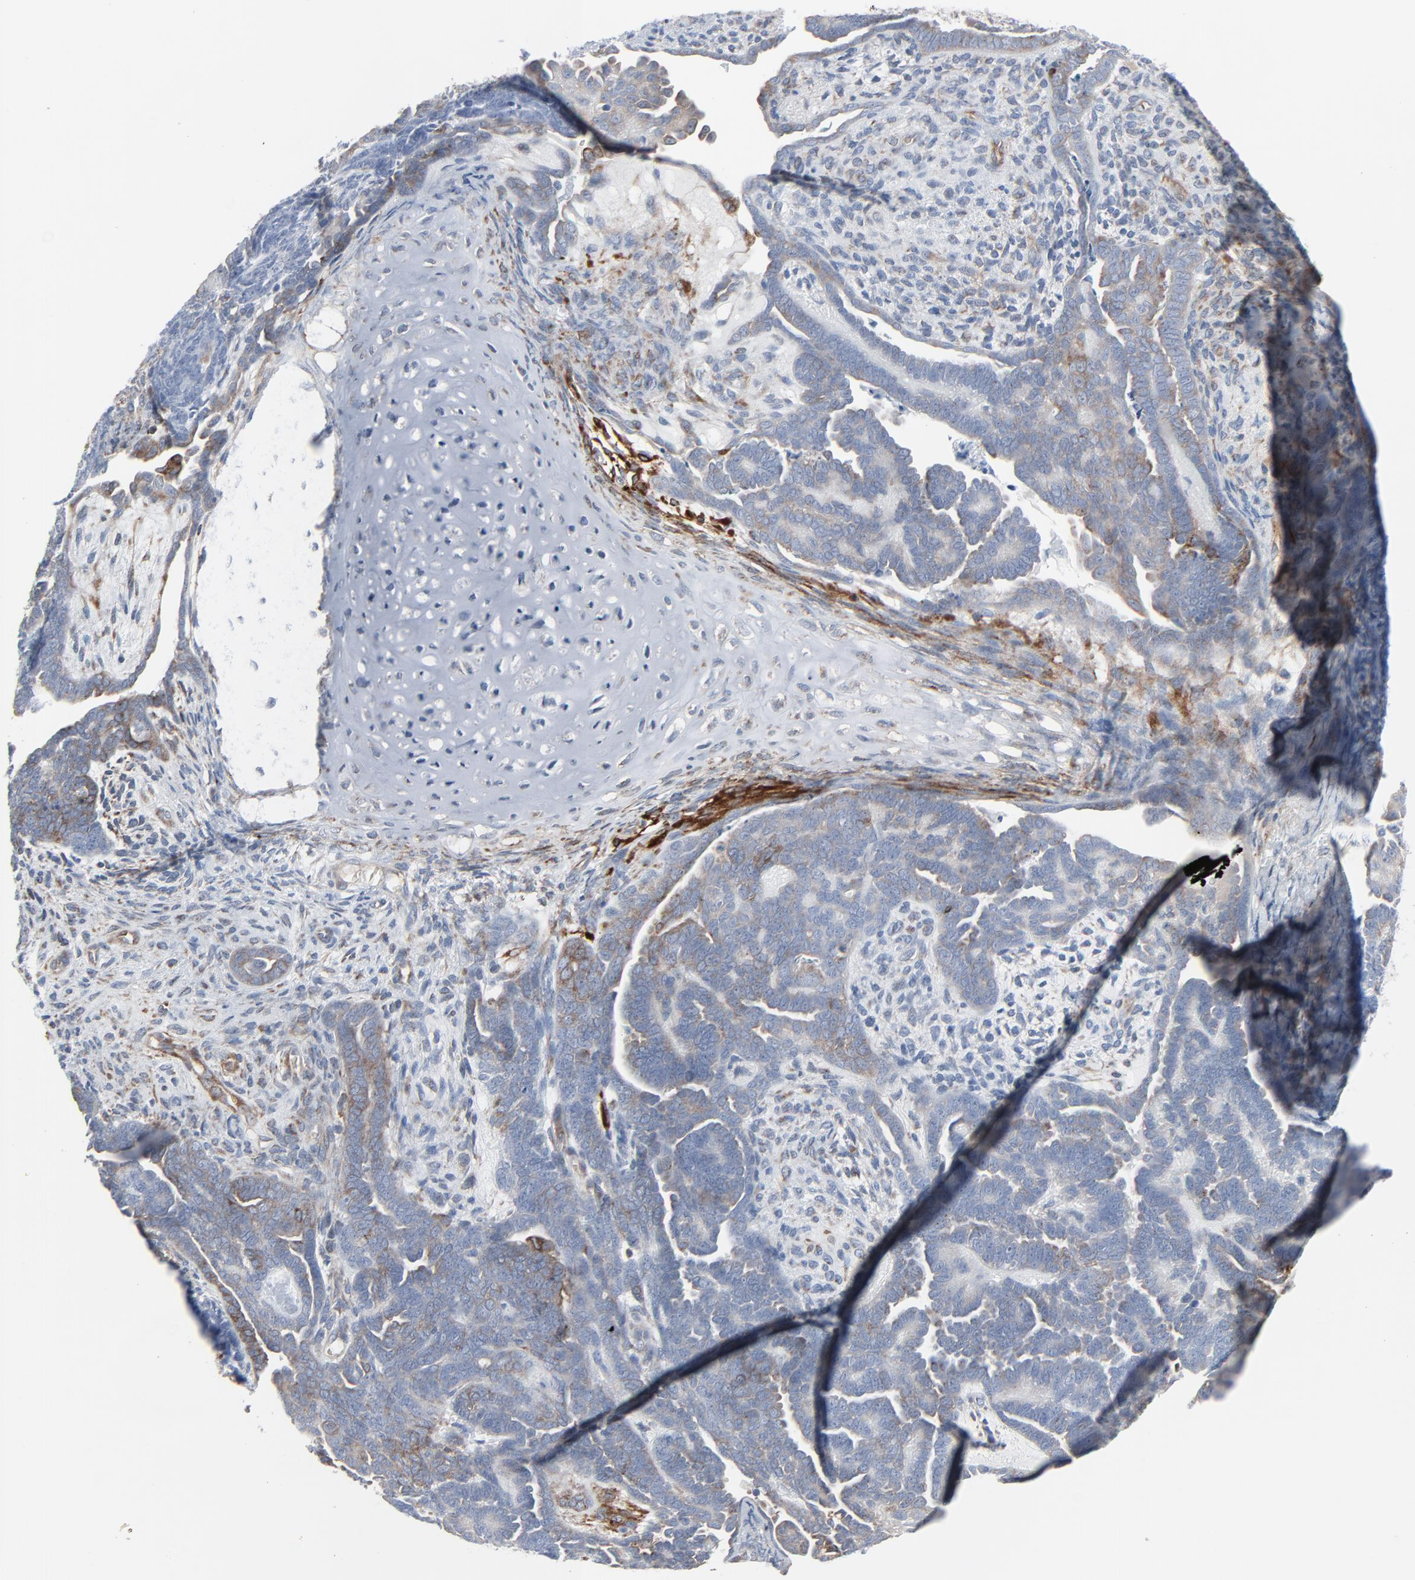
{"staining": {"intensity": "weak", "quantity": "<25%", "location": "cytoplasmic/membranous"}, "tissue": "endometrial cancer", "cell_type": "Tumor cells", "image_type": "cancer", "snomed": [{"axis": "morphology", "description": "Neoplasm, malignant, NOS"}, {"axis": "topography", "description": "Endometrium"}], "caption": "There is no significant staining in tumor cells of endometrial cancer (neoplasm (malignant)).", "gene": "OPTN", "patient": {"sex": "female", "age": 74}}